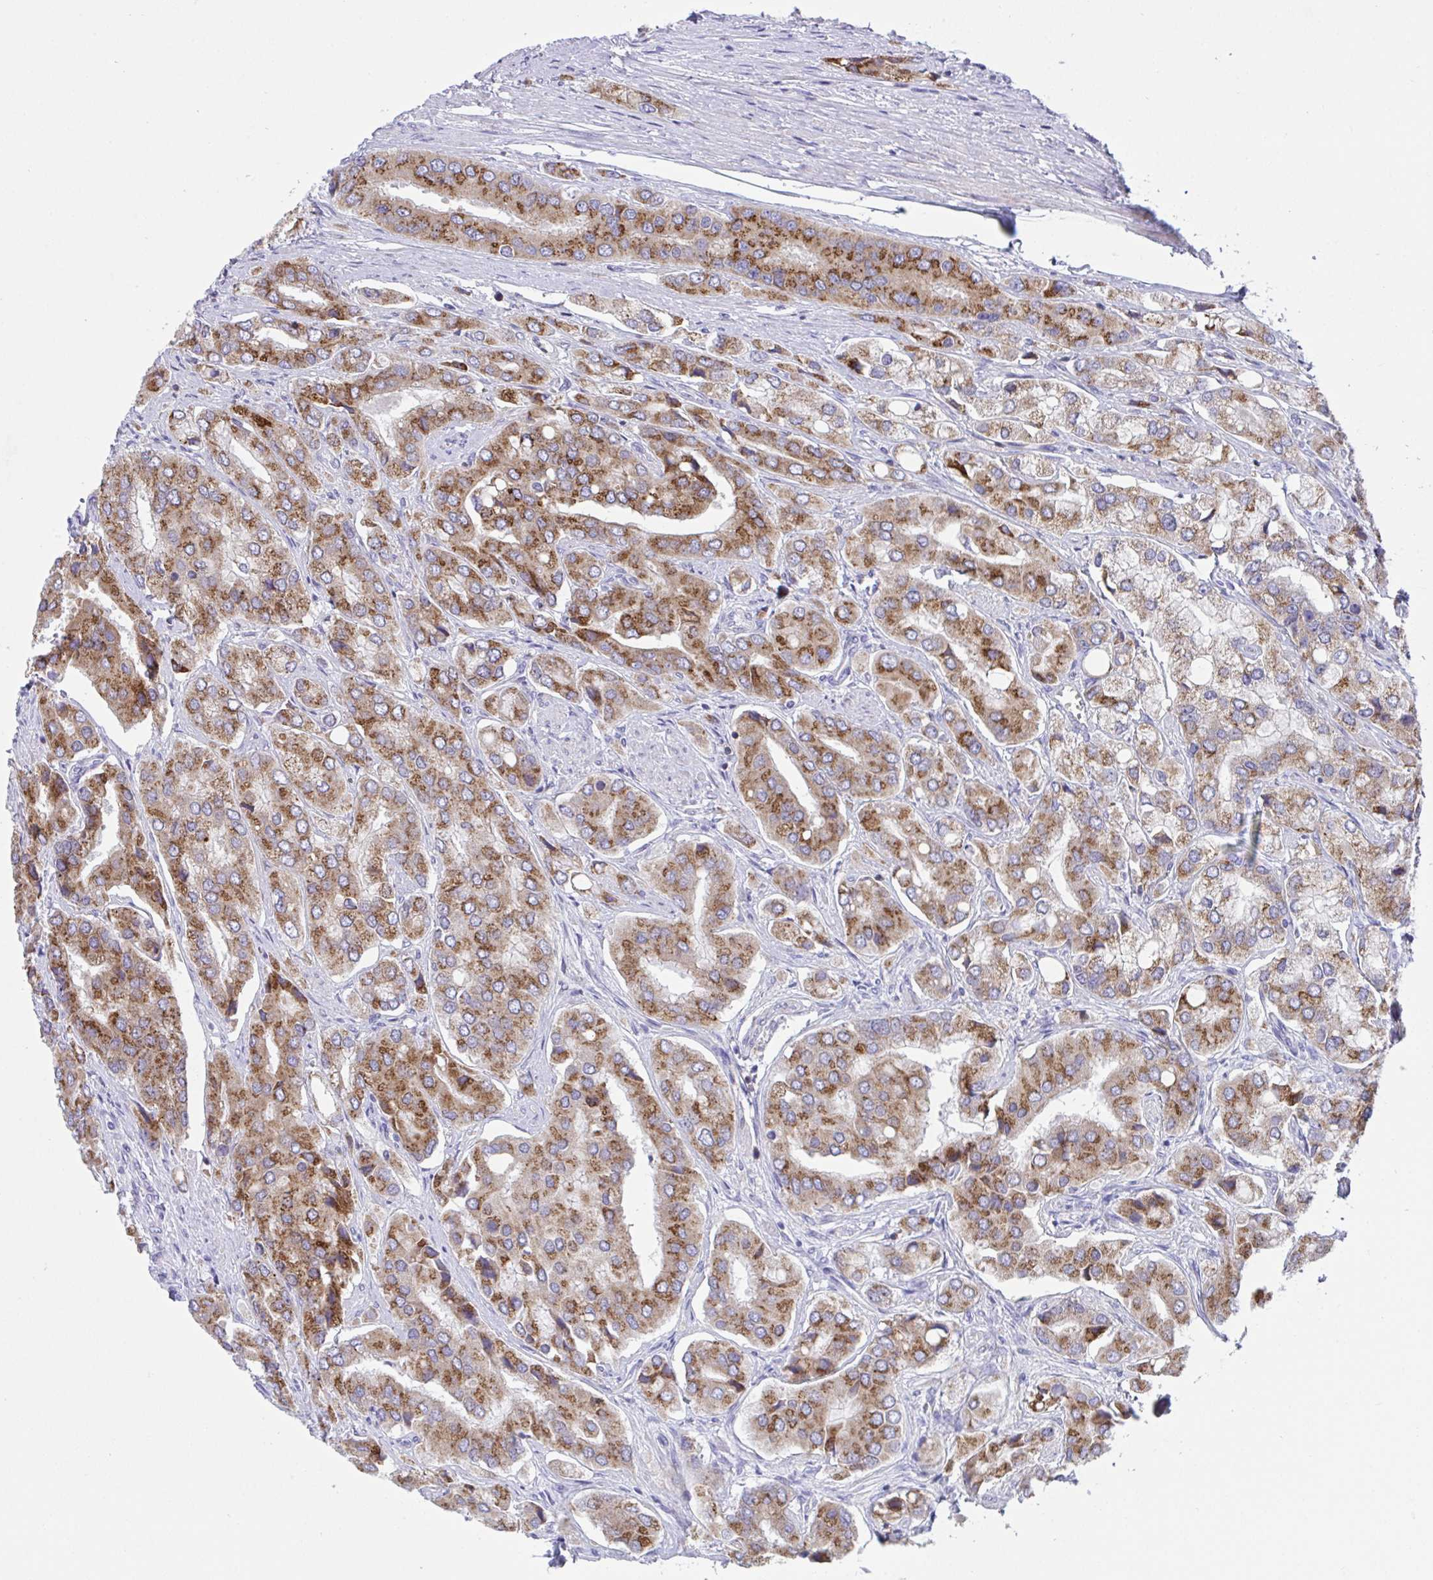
{"staining": {"intensity": "strong", "quantity": ">75%", "location": "cytoplasmic/membranous"}, "tissue": "prostate cancer", "cell_type": "Tumor cells", "image_type": "cancer", "snomed": [{"axis": "morphology", "description": "Adenocarcinoma, Low grade"}, {"axis": "topography", "description": "Prostate"}], "caption": "A micrograph of human prostate cancer stained for a protein shows strong cytoplasmic/membranous brown staining in tumor cells.", "gene": "MIA3", "patient": {"sex": "male", "age": 69}}